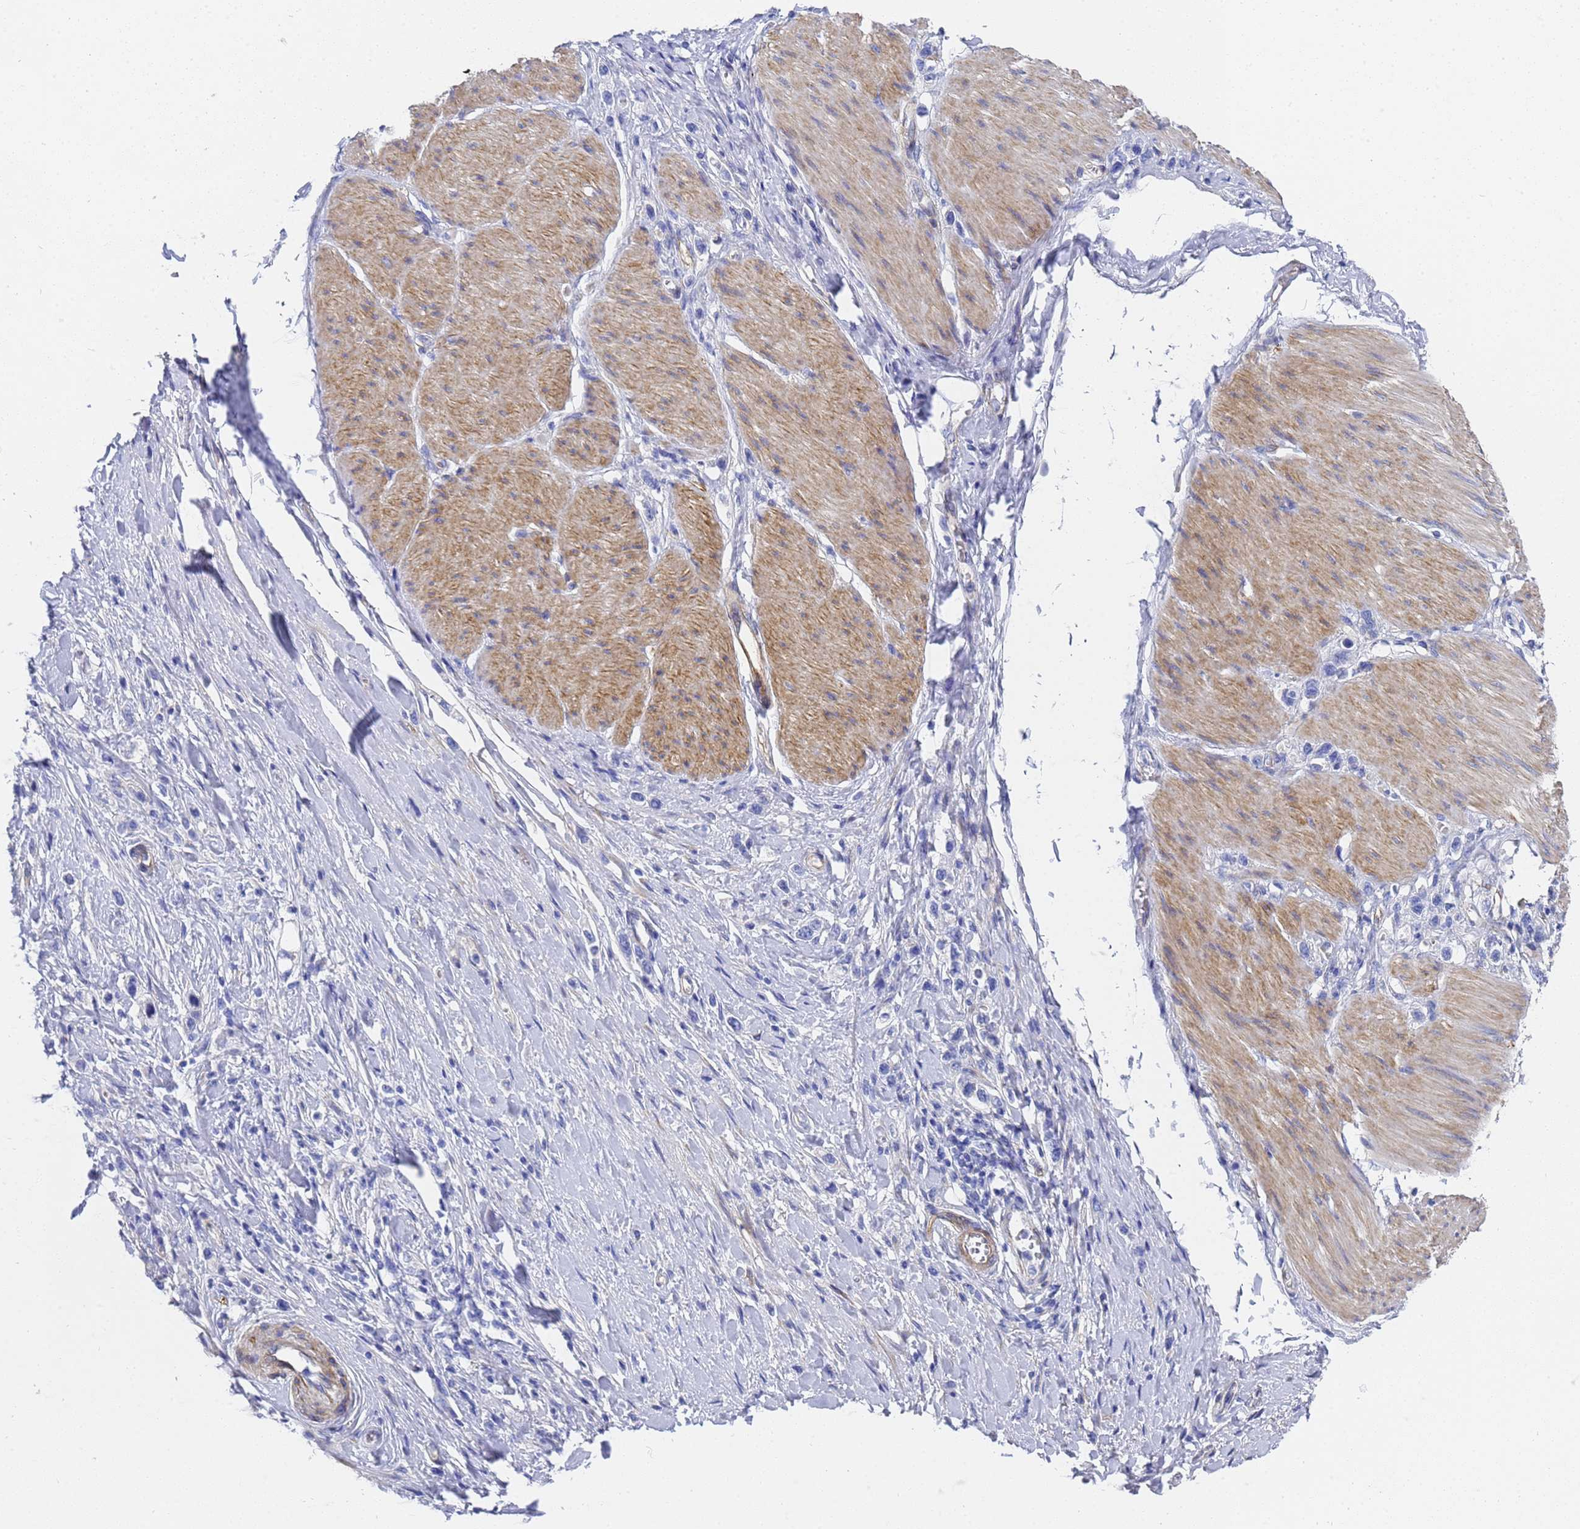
{"staining": {"intensity": "negative", "quantity": "none", "location": "none"}, "tissue": "stomach cancer", "cell_type": "Tumor cells", "image_type": "cancer", "snomed": [{"axis": "morphology", "description": "Adenocarcinoma, NOS"}, {"axis": "topography", "description": "Stomach"}], "caption": "An IHC image of stomach cancer (adenocarcinoma) is shown. There is no staining in tumor cells of stomach cancer (adenocarcinoma). Nuclei are stained in blue.", "gene": "TUBB1", "patient": {"sex": "female", "age": 65}}